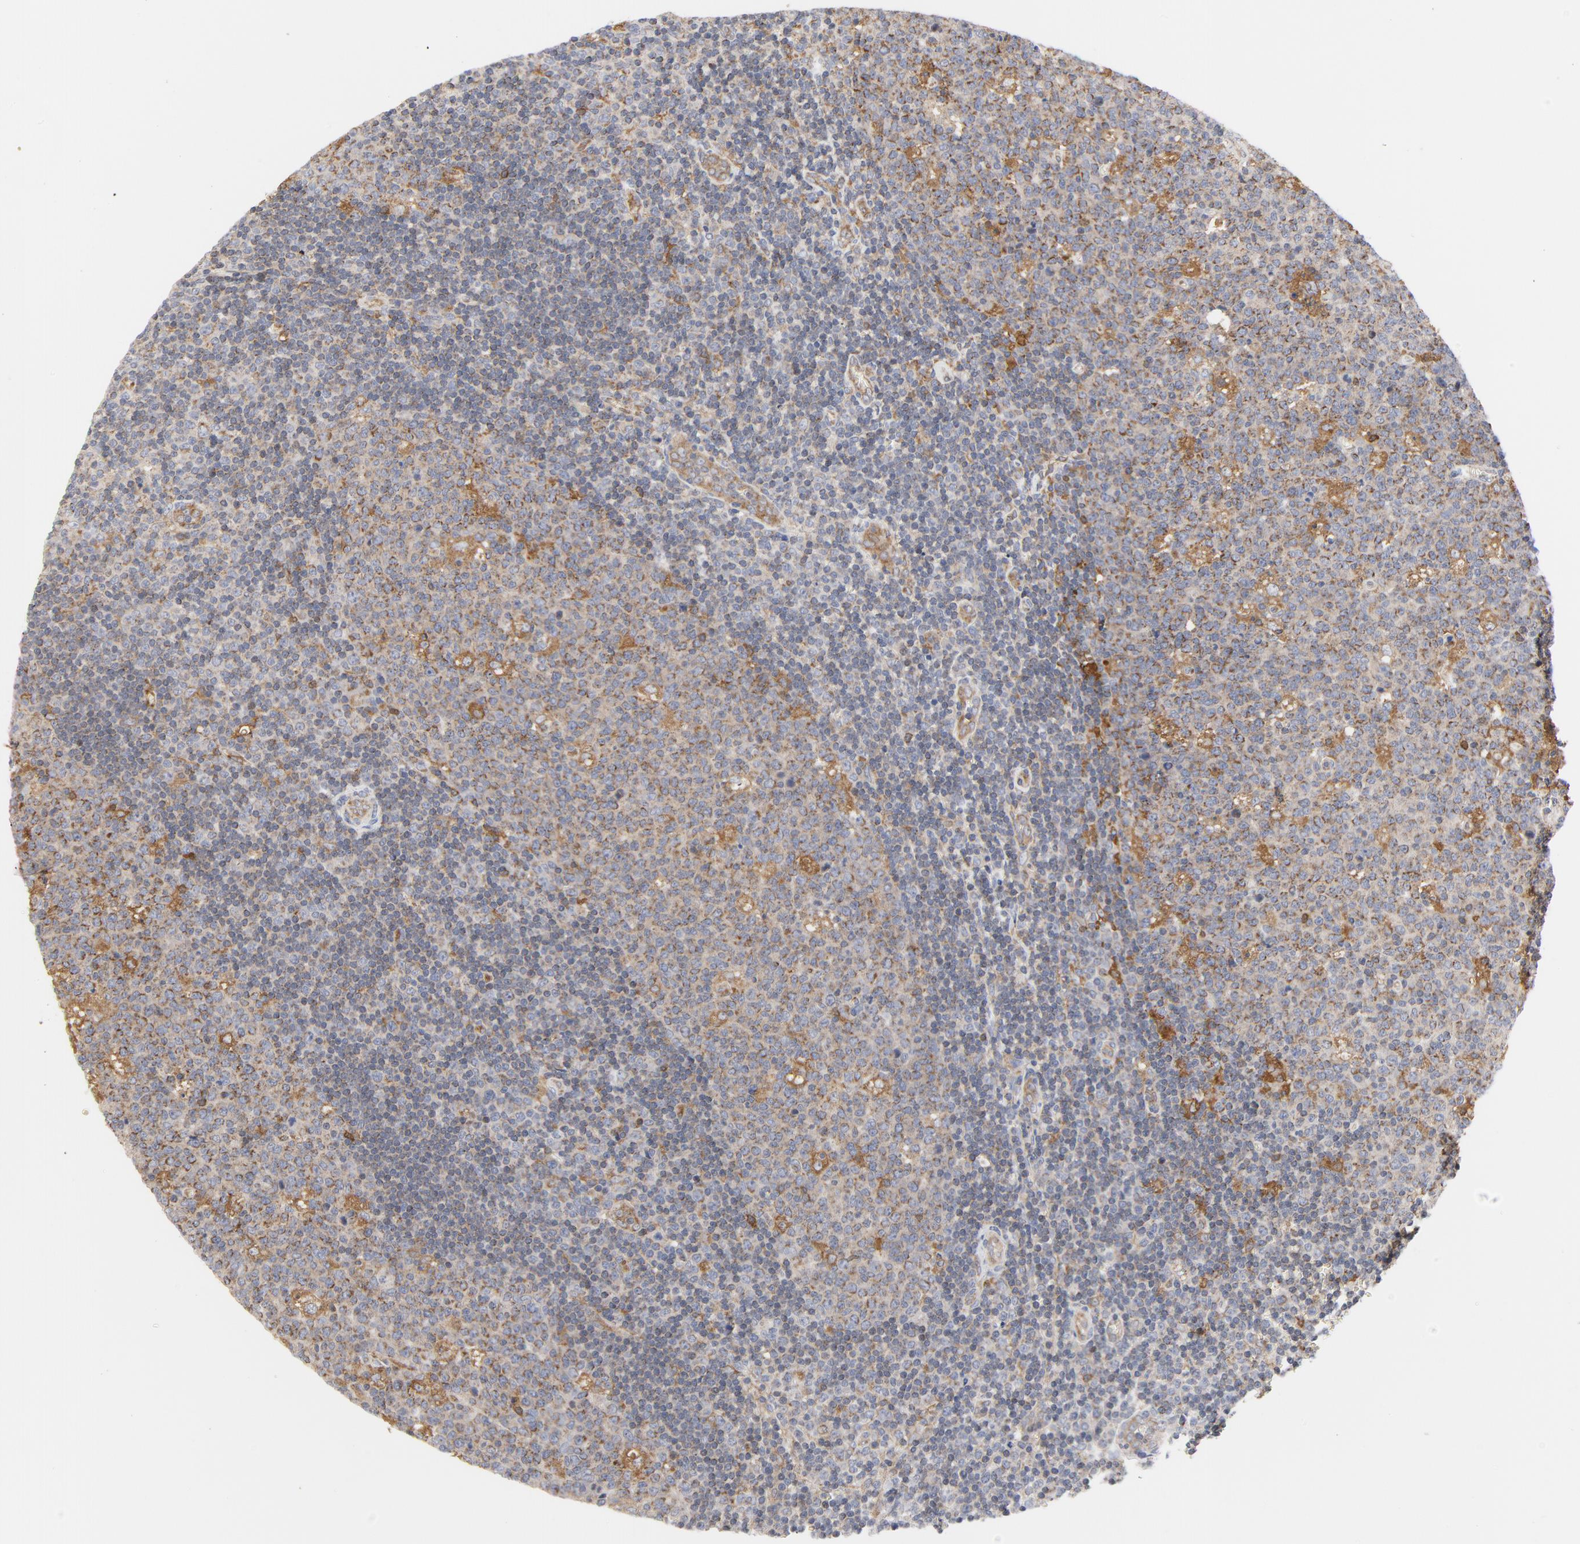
{"staining": {"intensity": "moderate", "quantity": ">75%", "location": "cytoplasmic/membranous"}, "tissue": "lymph node", "cell_type": "Germinal center cells", "image_type": "normal", "snomed": [{"axis": "morphology", "description": "Normal tissue, NOS"}, {"axis": "topography", "description": "Lymph node"}, {"axis": "topography", "description": "Salivary gland"}], "caption": "Immunohistochemical staining of benign human lymph node shows >75% levels of moderate cytoplasmic/membranous protein positivity in about >75% of germinal center cells.", "gene": "RAPGEF4", "patient": {"sex": "male", "age": 8}}